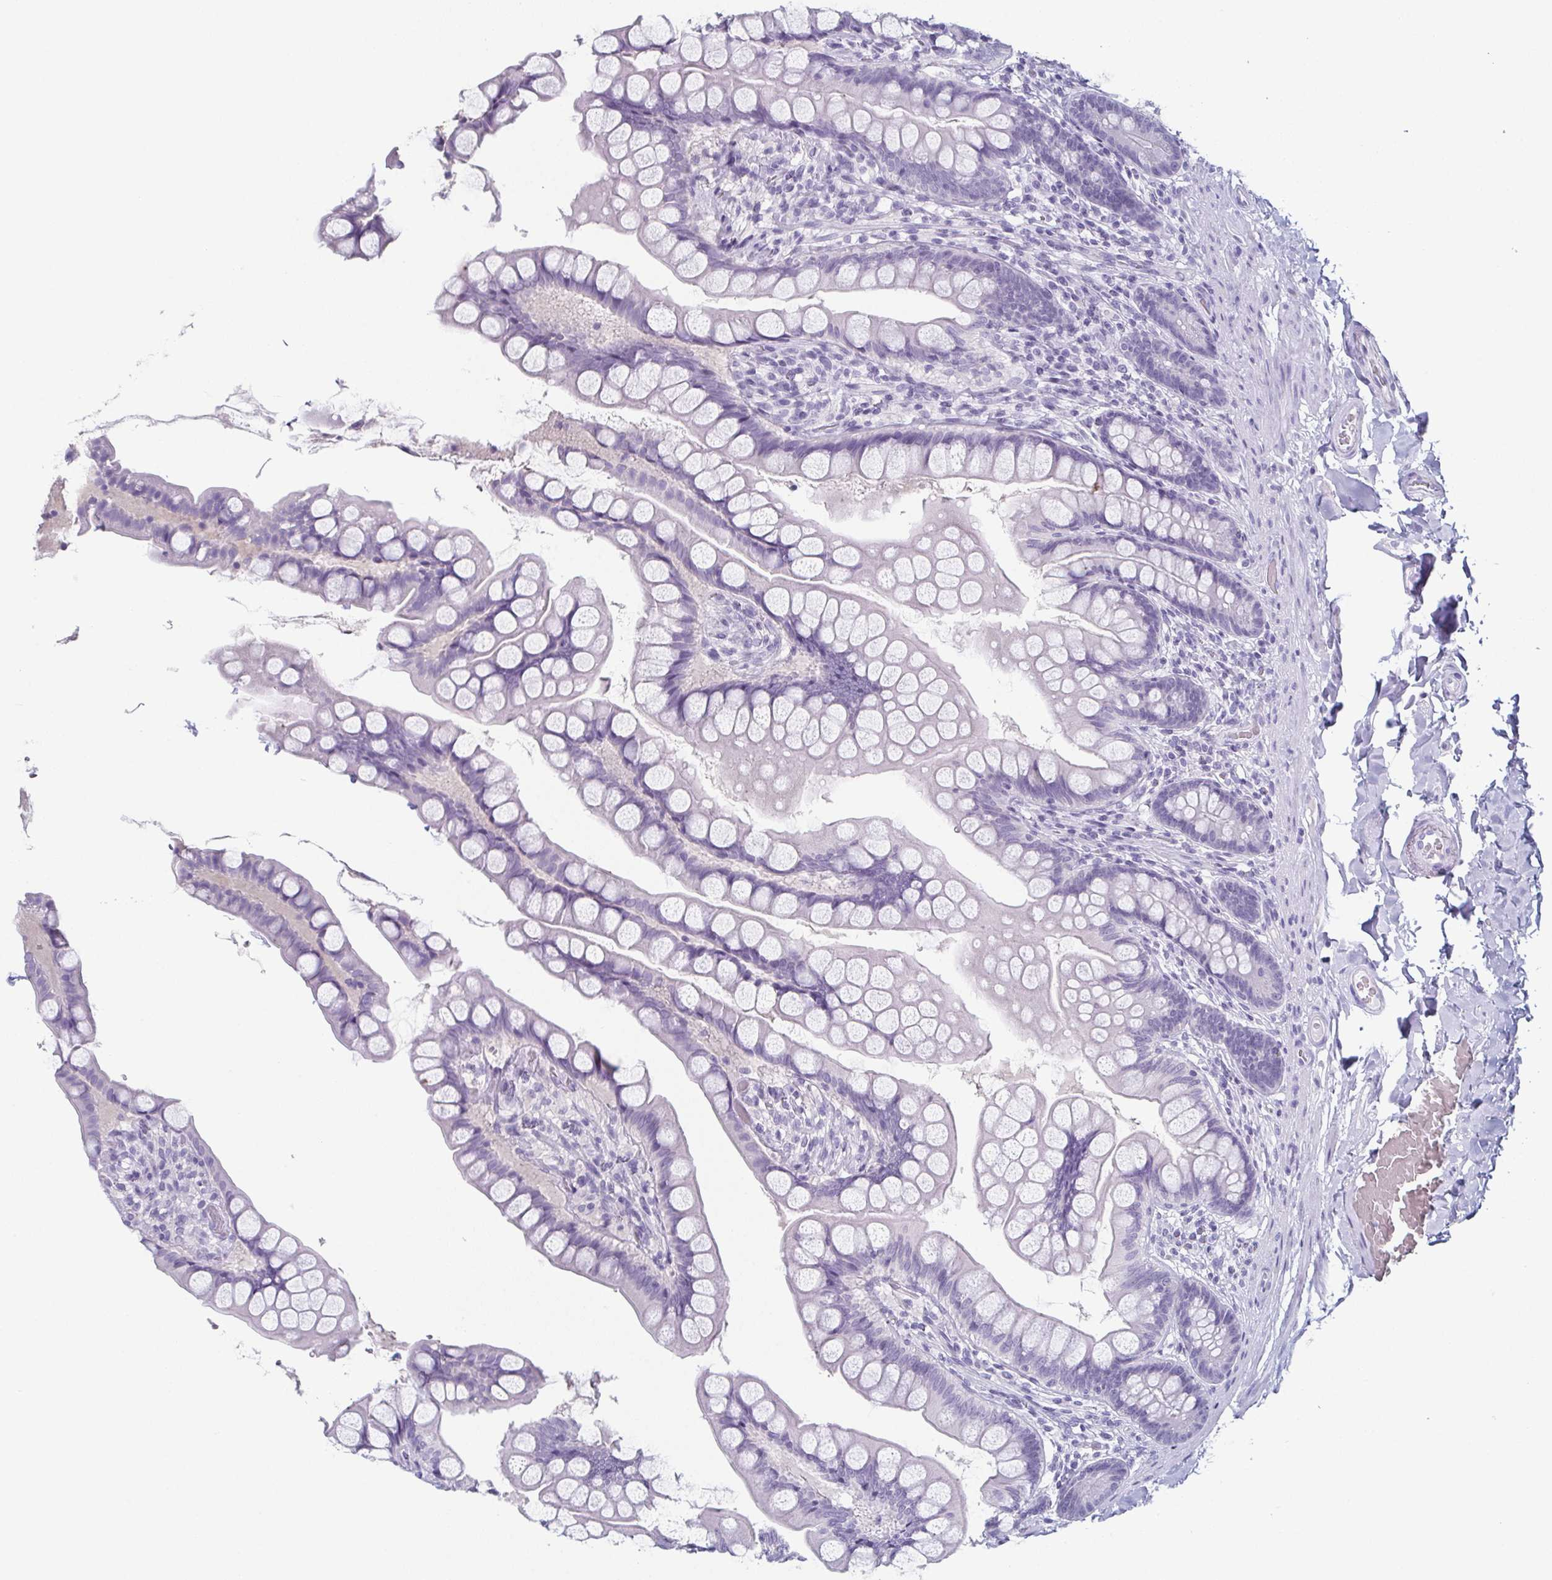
{"staining": {"intensity": "negative", "quantity": "none", "location": "none"}, "tissue": "small intestine", "cell_type": "Glandular cells", "image_type": "normal", "snomed": [{"axis": "morphology", "description": "Normal tissue, NOS"}, {"axis": "topography", "description": "Small intestine"}], "caption": "Immunohistochemical staining of normal small intestine displays no significant staining in glandular cells.", "gene": "ENKUR", "patient": {"sex": "male", "age": 70}}